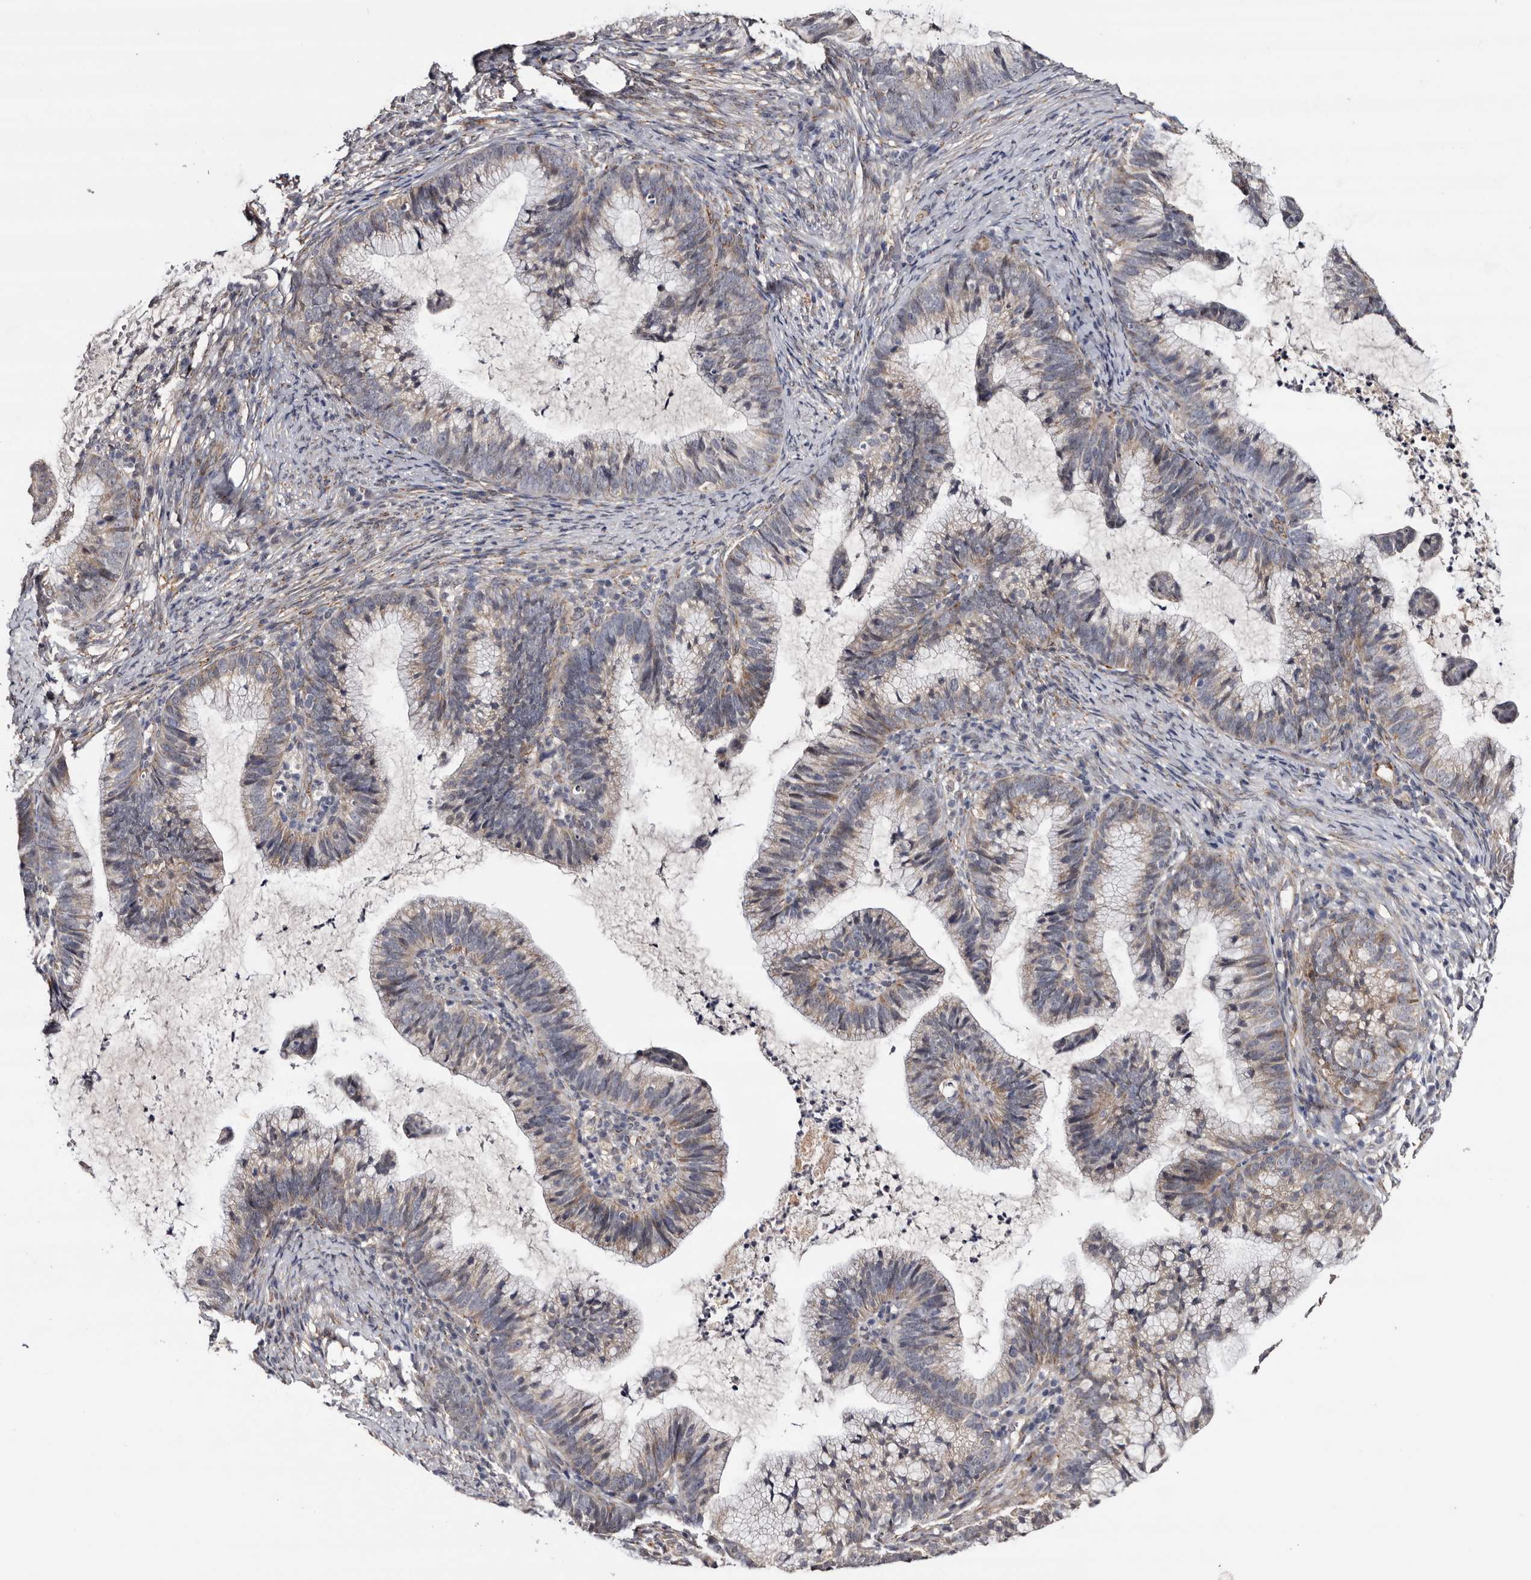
{"staining": {"intensity": "weak", "quantity": "25%-75%", "location": "cytoplasmic/membranous"}, "tissue": "cervical cancer", "cell_type": "Tumor cells", "image_type": "cancer", "snomed": [{"axis": "morphology", "description": "Adenocarcinoma, NOS"}, {"axis": "topography", "description": "Cervix"}], "caption": "The micrograph displays staining of cervical cancer (adenocarcinoma), revealing weak cytoplasmic/membranous protein staining (brown color) within tumor cells.", "gene": "ARMCX2", "patient": {"sex": "female", "age": 36}}